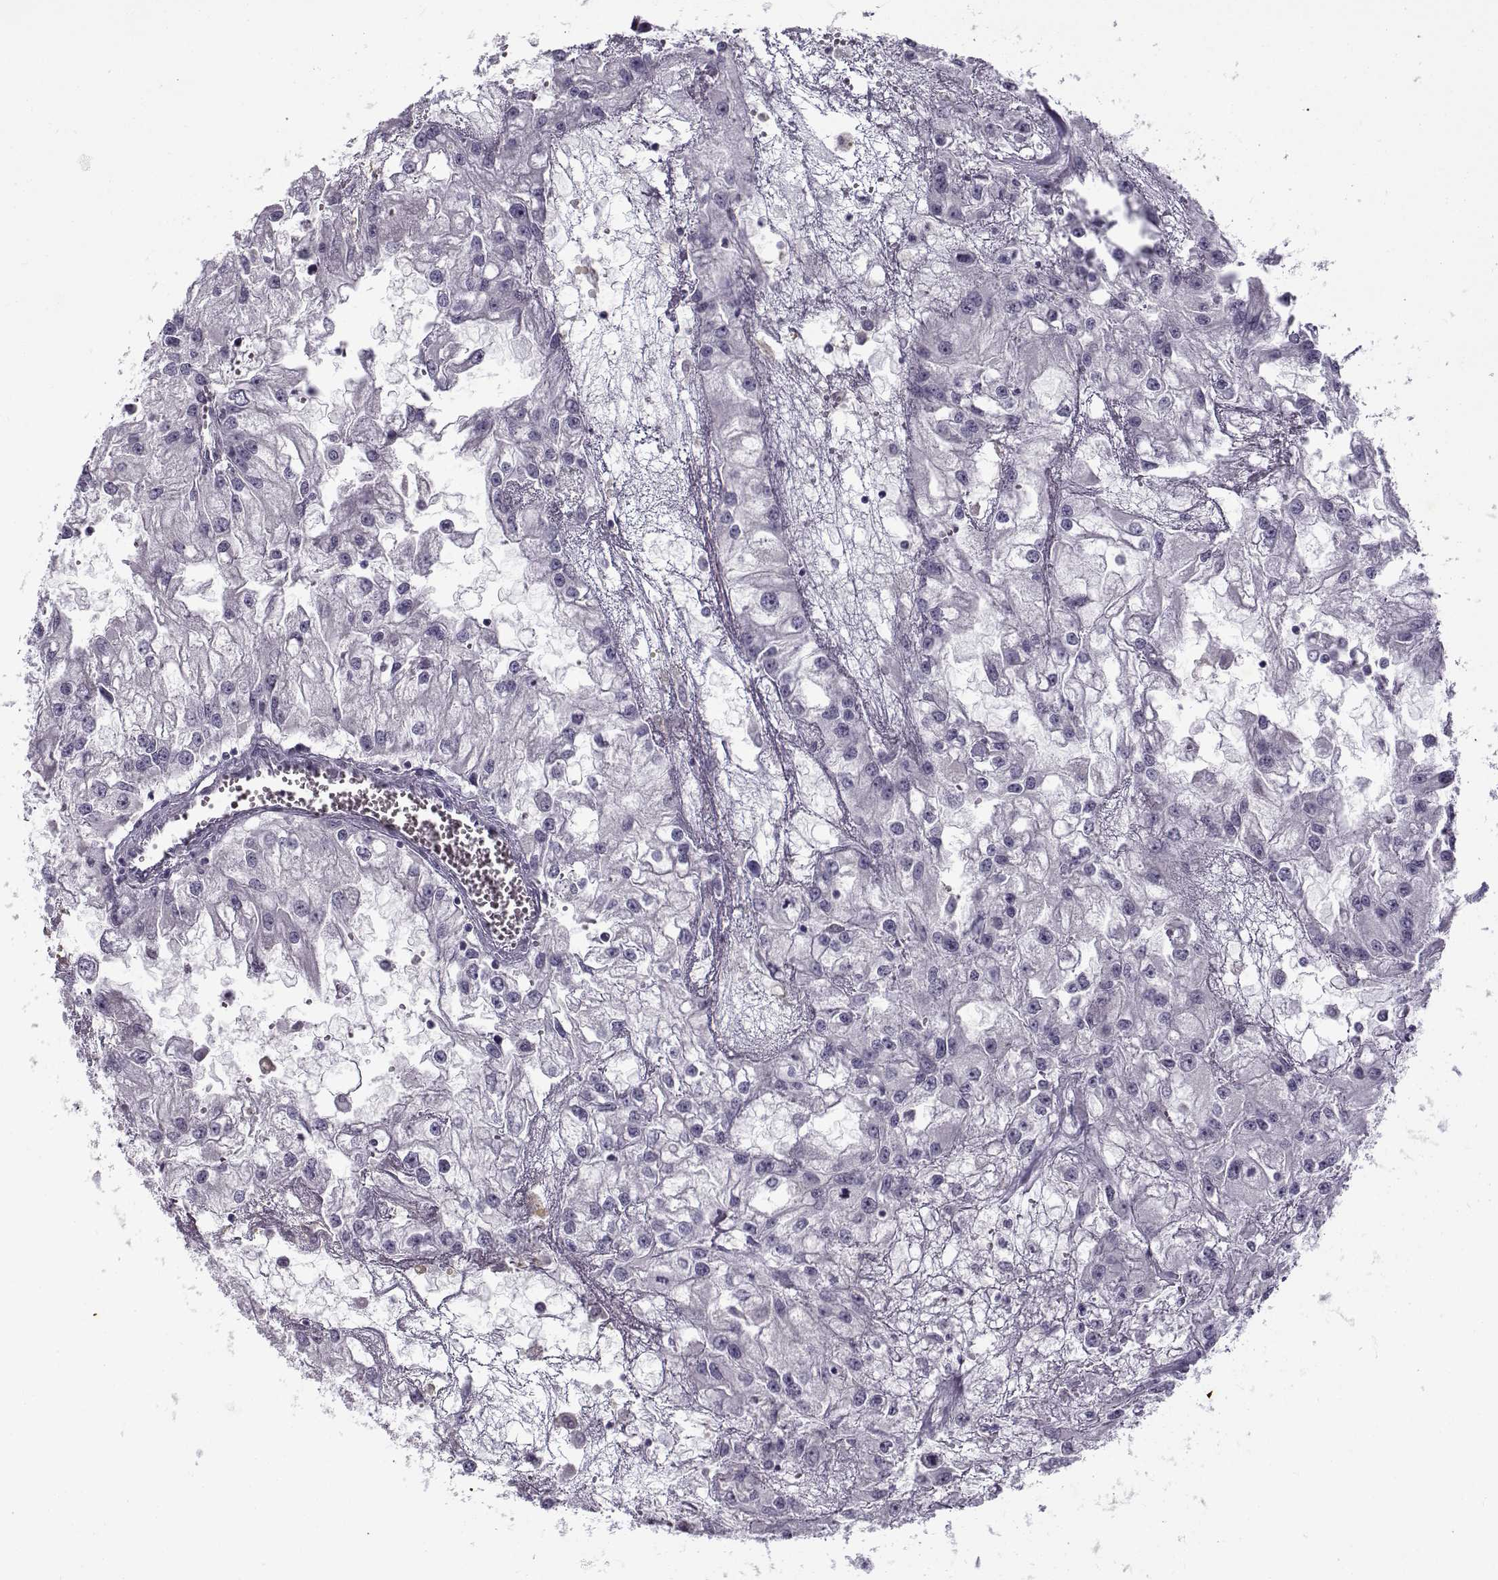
{"staining": {"intensity": "negative", "quantity": "none", "location": "none"}, "tissue": "renal cancer", "cell_type": "Tumor cells", "image_type": "cancer", "snomed": [{"axis": "morphology", "description": "Adenocarcinoma, NOS"}, {"axis": "topography", "description": "Kidney"}], "caption": "The IHC micrograph has no significant expression in tumor cells of renal cancer (adenocarcinoma) tissue.", "gene": "TEX55", "patient": {"sex": "male", "age": 59}}